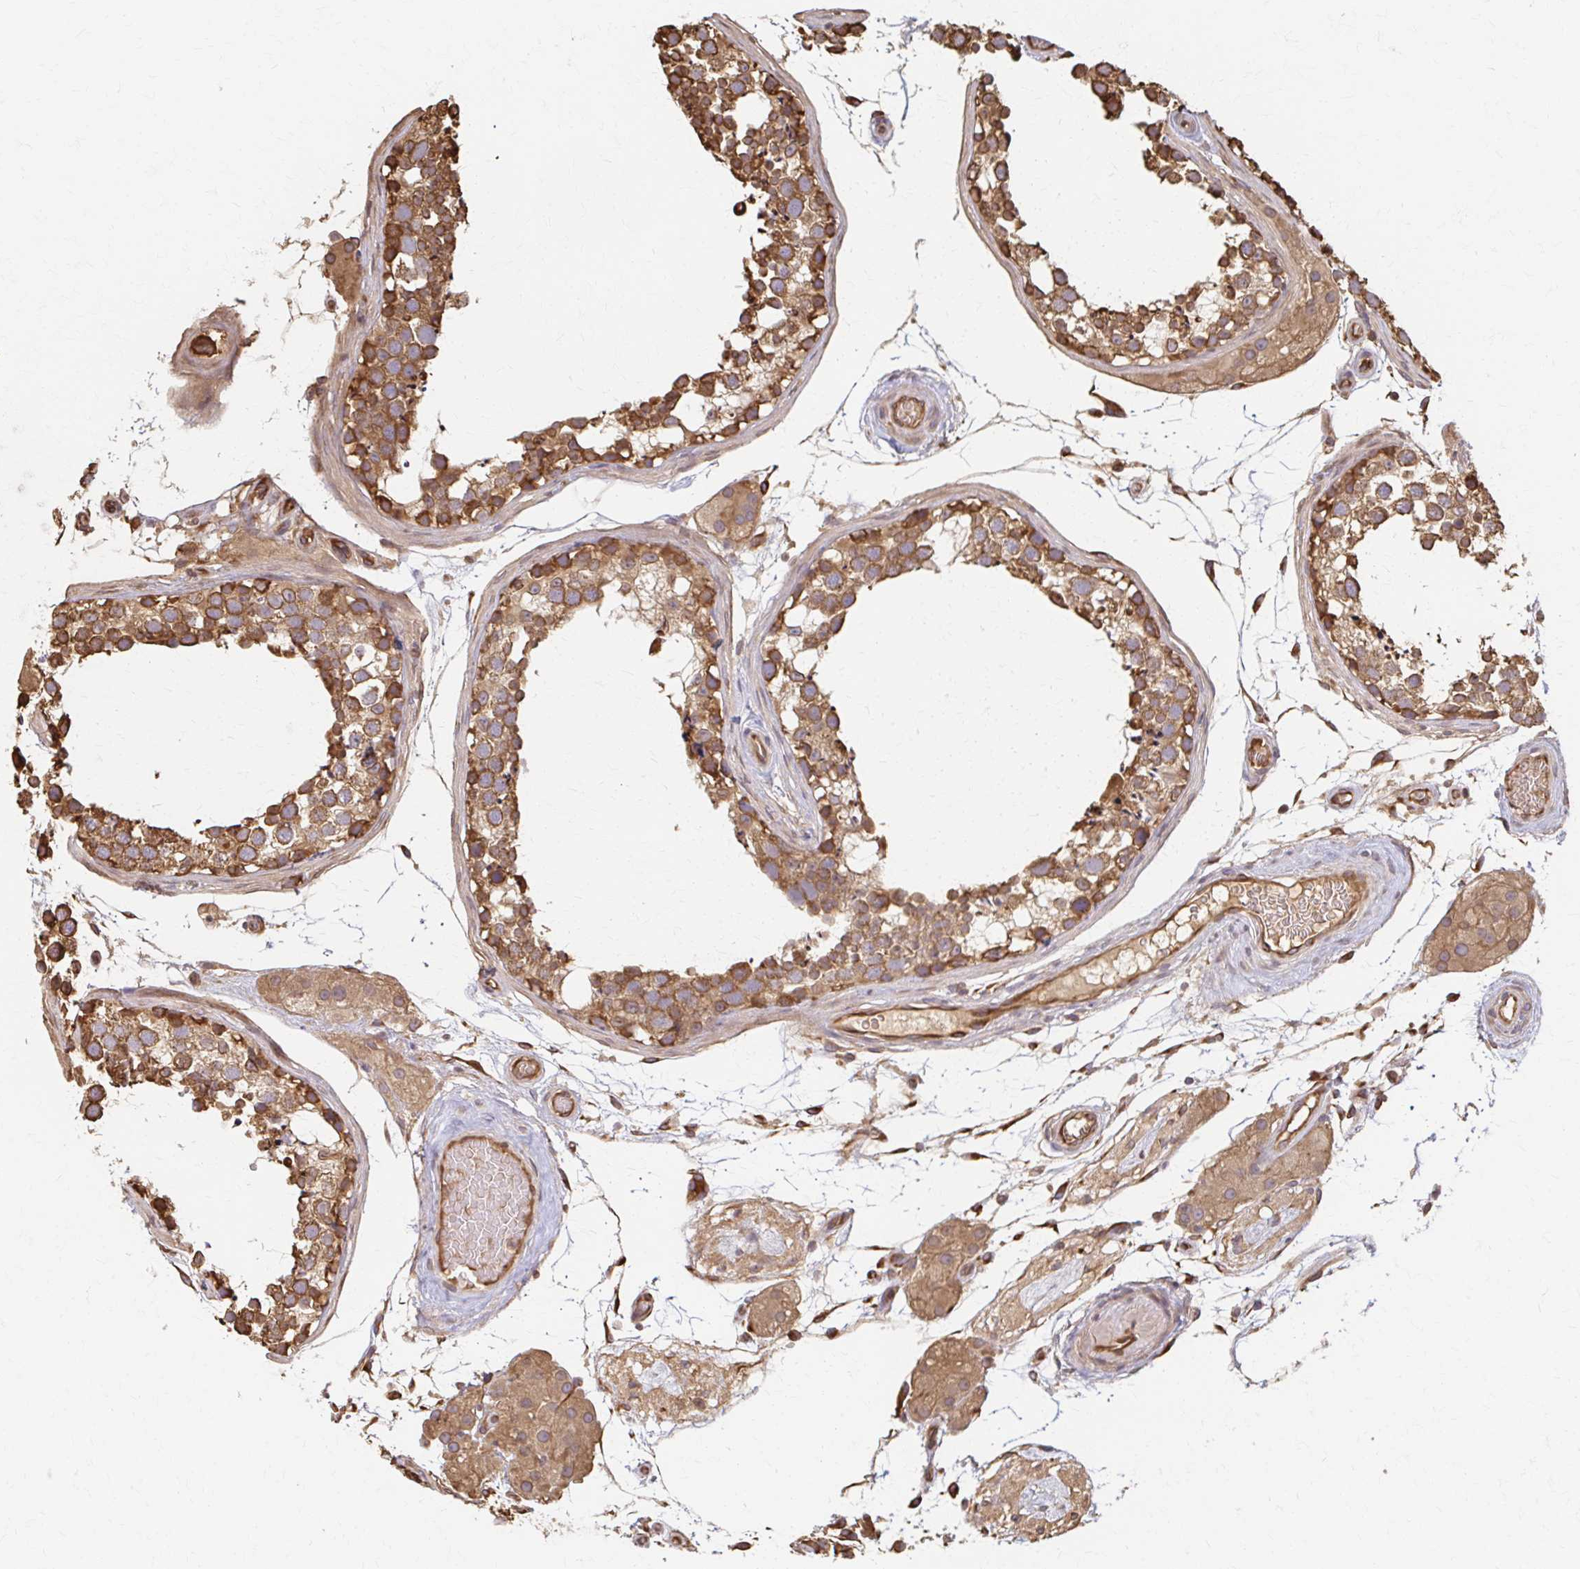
{"staining": {"intensity": "moderate", "quantity": ">75%", "location": "cytoplasmic/membranous"}, "tissue": "testis", "cell_type": "Cells in seminiferous ducts", "image_type": "normal", "snomed": [{"axis": "morphology", "description": "Normal tissue, NOS"}, {"axis": "morphology", "description": "Seminoma, NOS"}, {"axis": "topography", "description": "Testis"}], "caption": "Immunohistochemistry (DAB) staining of normal human testis shows moderate cytoplasmic/membranous protein positivity in about >75% of cells in seminiferous ducts.", "gene": "ARHGAP35", "patient": {"sex": "male", "age": 65}}